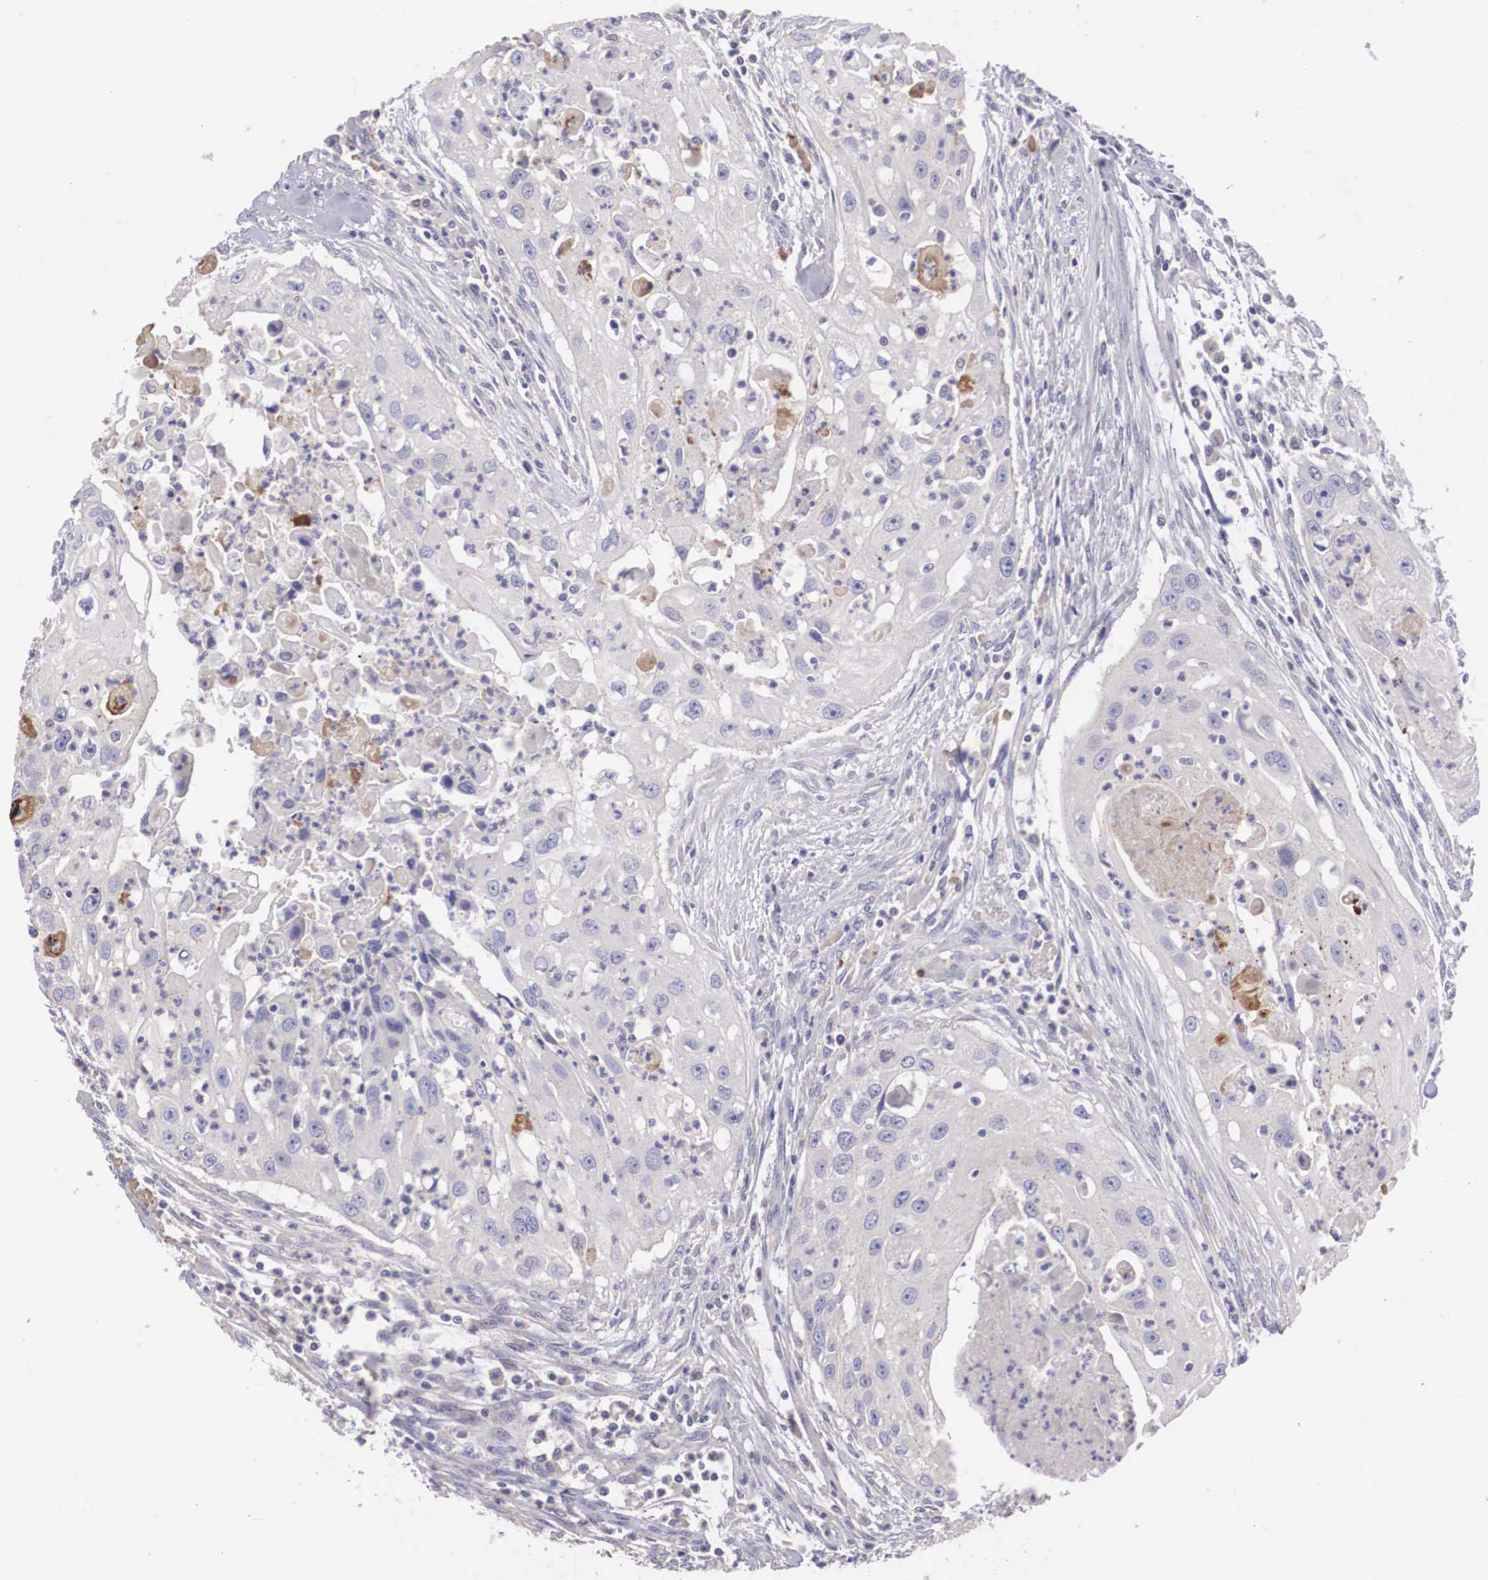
{"staining": {"intensity": "negative", "quantity": "none", "location": "none"}, "tissue": "head and neck cancer", "cell_type": "Tumor cells", "image_type": "cancer", "snomed": [{"axis": "morphology", "description": "Squamous cell carcinoma, NOS"}, {"axis": "topography", "description": "Head-Neck"}], "caption": "Tumor cells are negative for brown protein staining in squamous cell carcinoma (head and neck). Brightfield microscopy of IHC stained with DAB (3,3'-diaminobenzidine) (brown) and hematoxylin (blue), captured at high magnification.", "gene": "CLU", "patient": {"sex": "male", "age": 64}}